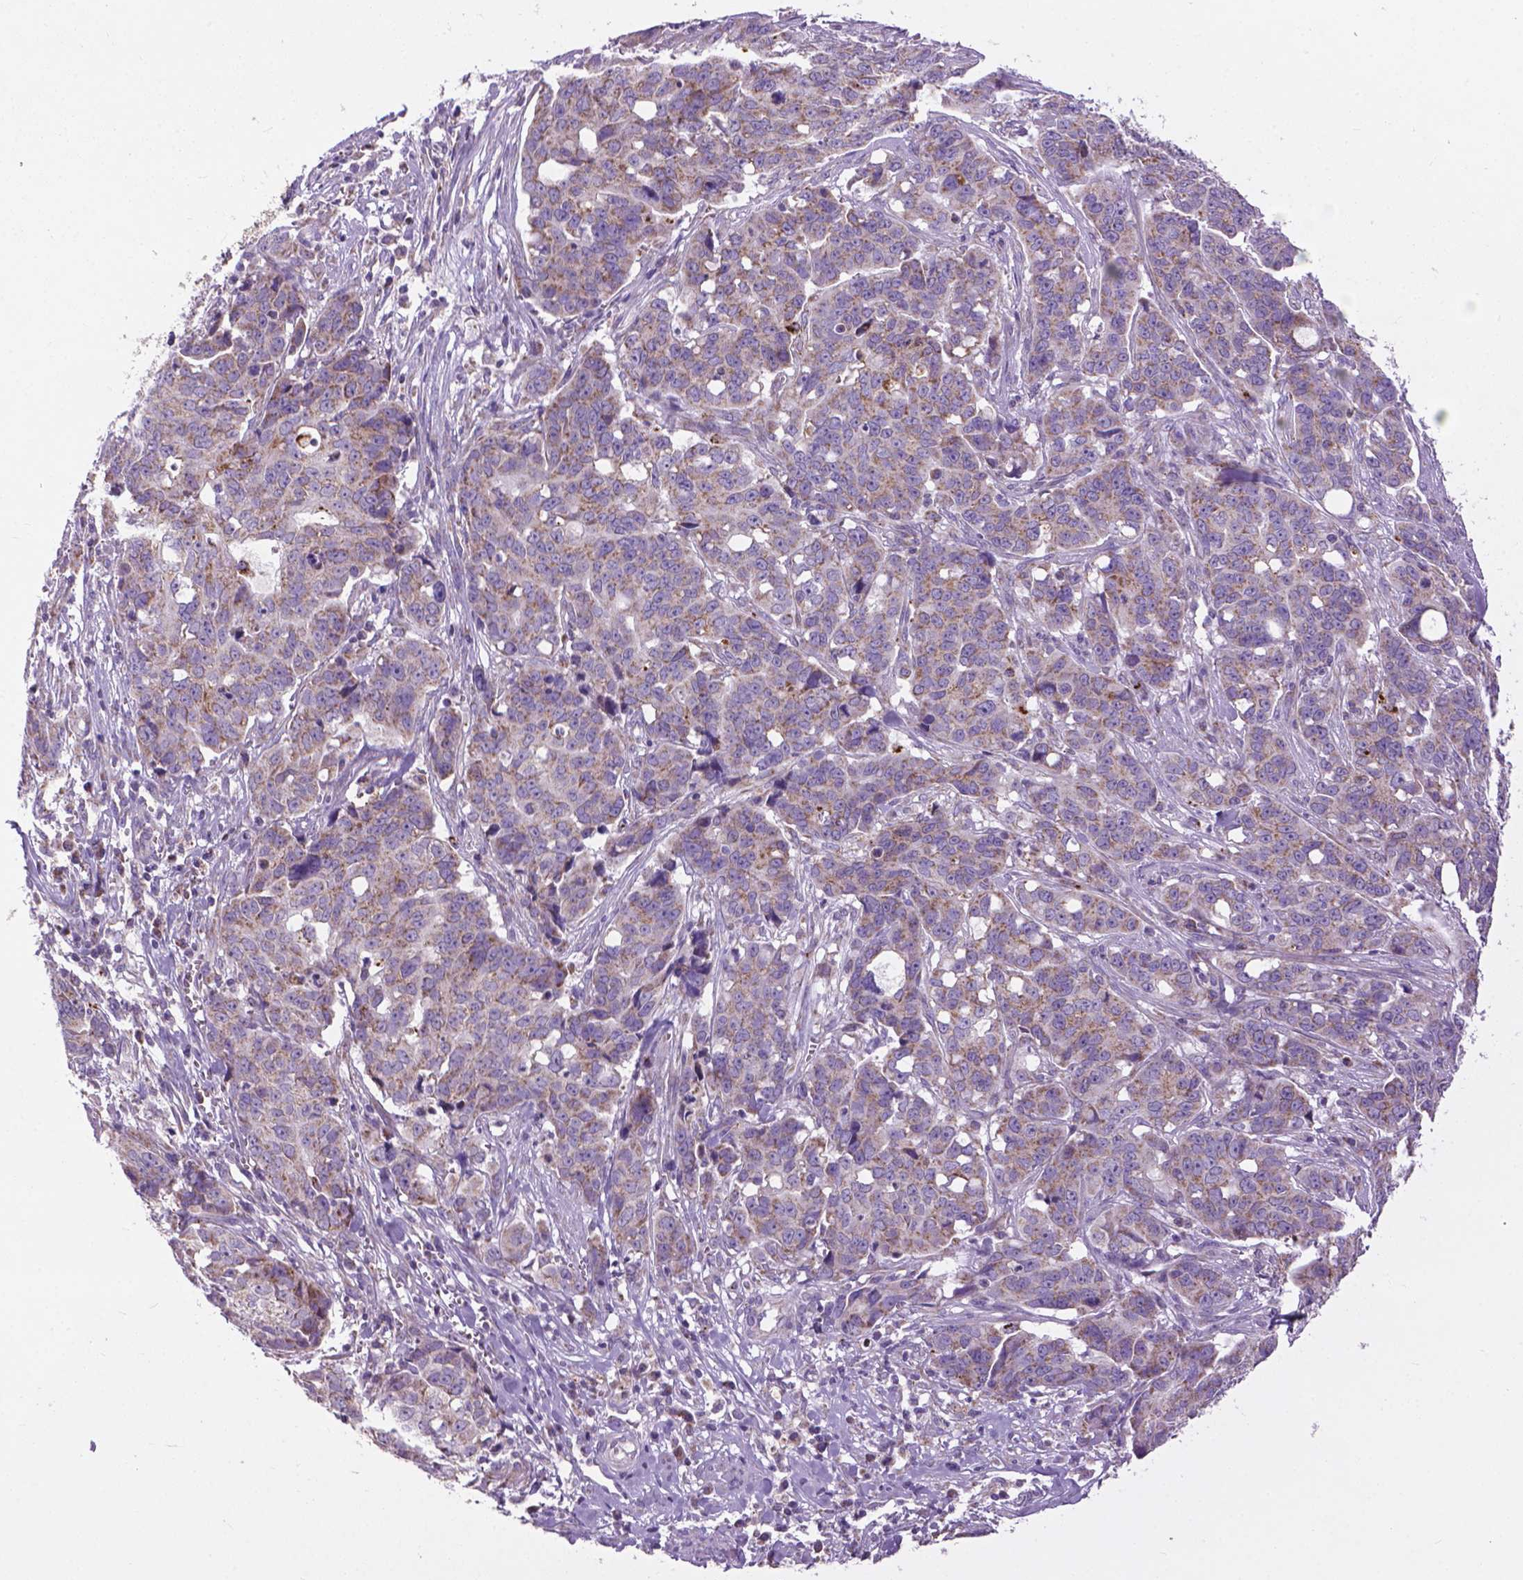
{"staining": {"intensity": "moderate", "quantity": "<25%", "location": "cytoplasmic/membranous"}, "tissue": "ovarian cancer", "cell_type": "Tumor cells", "image_type": "cancer", "snomed": [{"axis": "morphology", "description": "Carcinoma, endometroid"}, {"axis": "topography", "description": "Ovary"}], "caption": "Human ovarian endometroid carcinoma stained for a protein (brown) reveals moderate cytoplasmic/membranous positive staining in approximately <25% of tumor cells.", "gene": "VDAC1", "patient": {"sex": "female", "age": 78}}